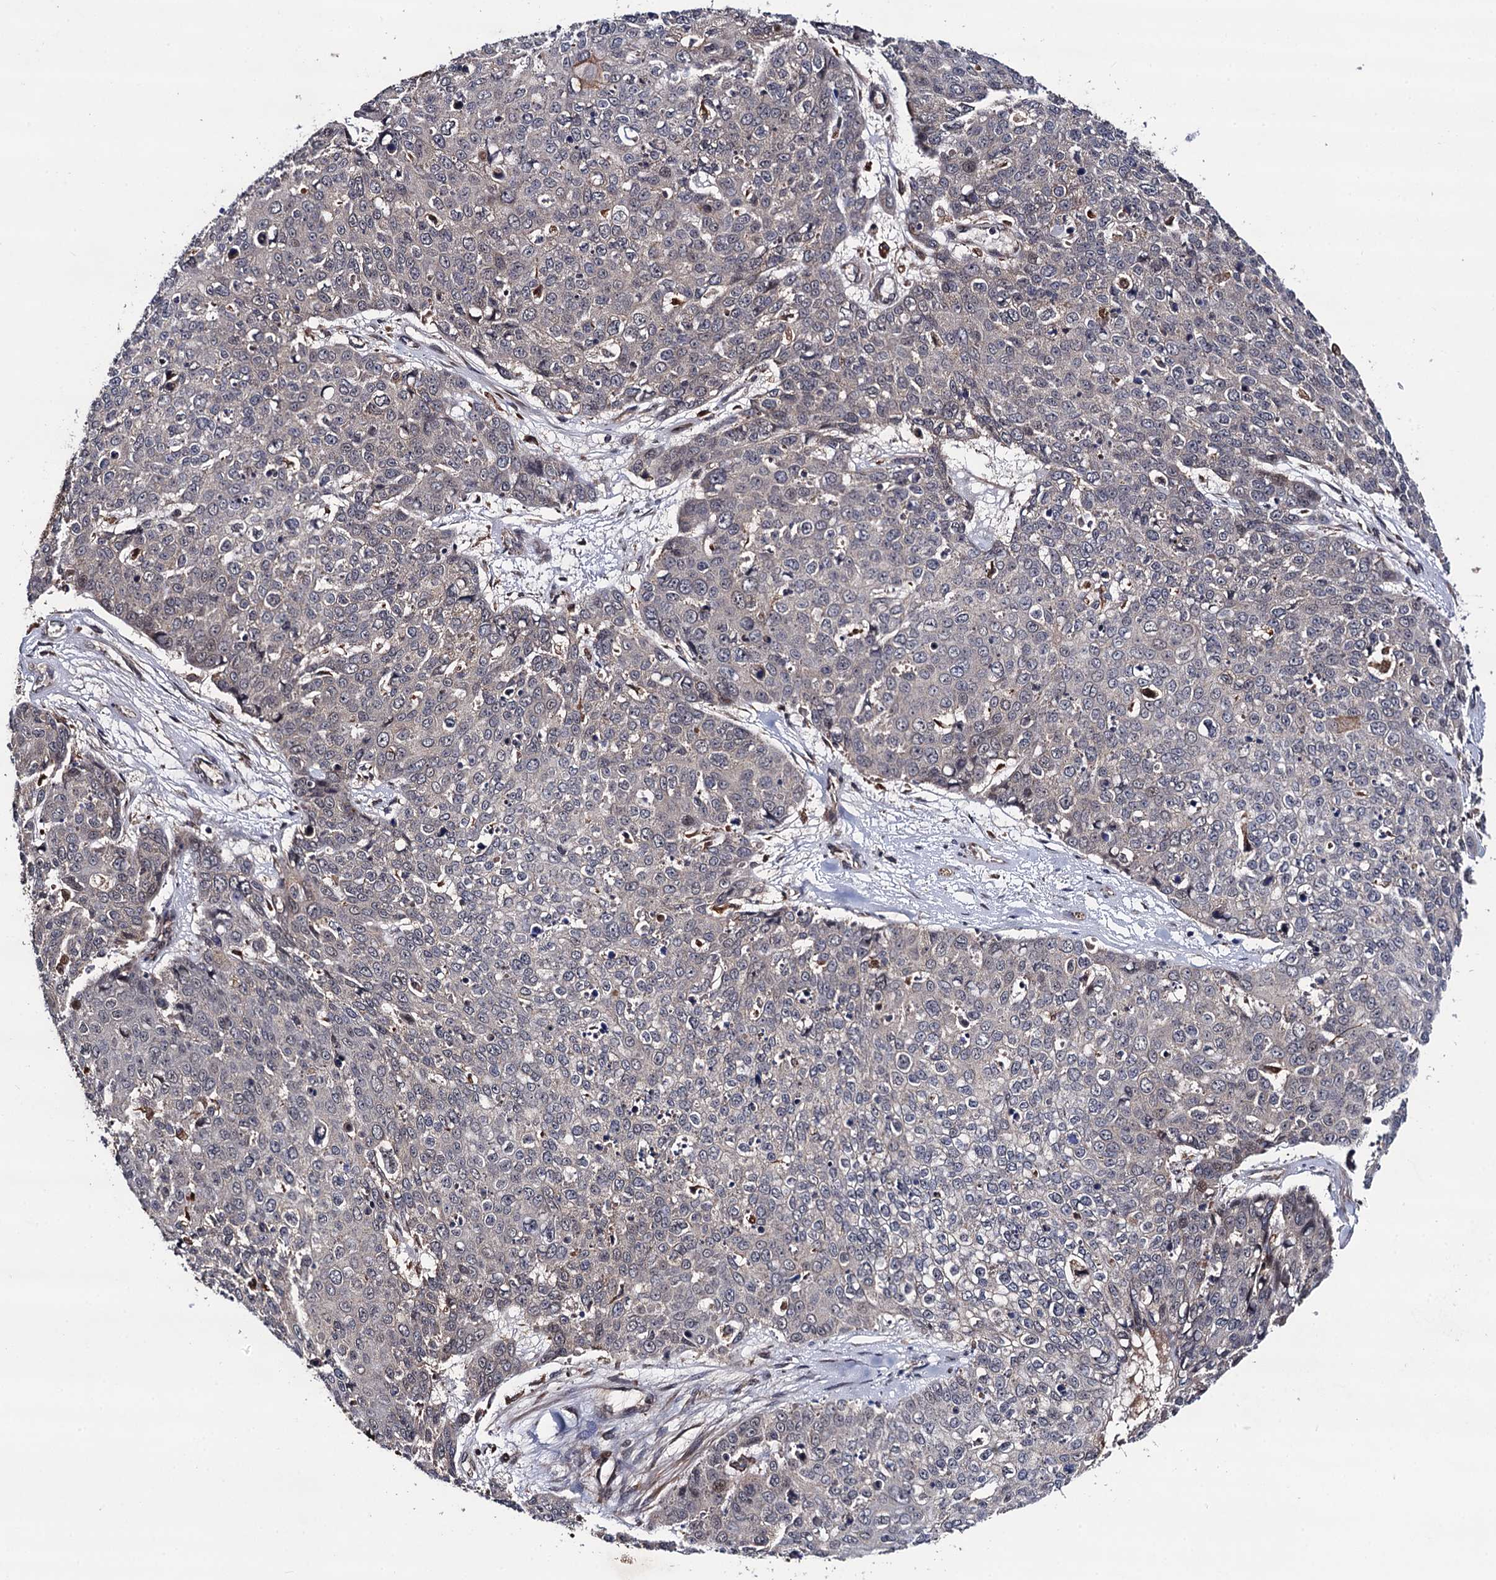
{"staining": {"intensity": "negative", "quantity": "none", "location": "none"}, "tissue": "skin cancer", "cell_type": "Tumor cells", "image_type": "cancer", "snomed": [{"axis": "morphology", "description": "Squamous cell carcinoma, NOS"}, {"axis": "topography", "description": "Skin"}], "caption": "The histopathology image exhibits no staining of tumor cells in skin cancer. (DAB immunohistochemistry, high magnification).", "gene": "FSIP1", "patient": {"sex": "male", "age": 71}}